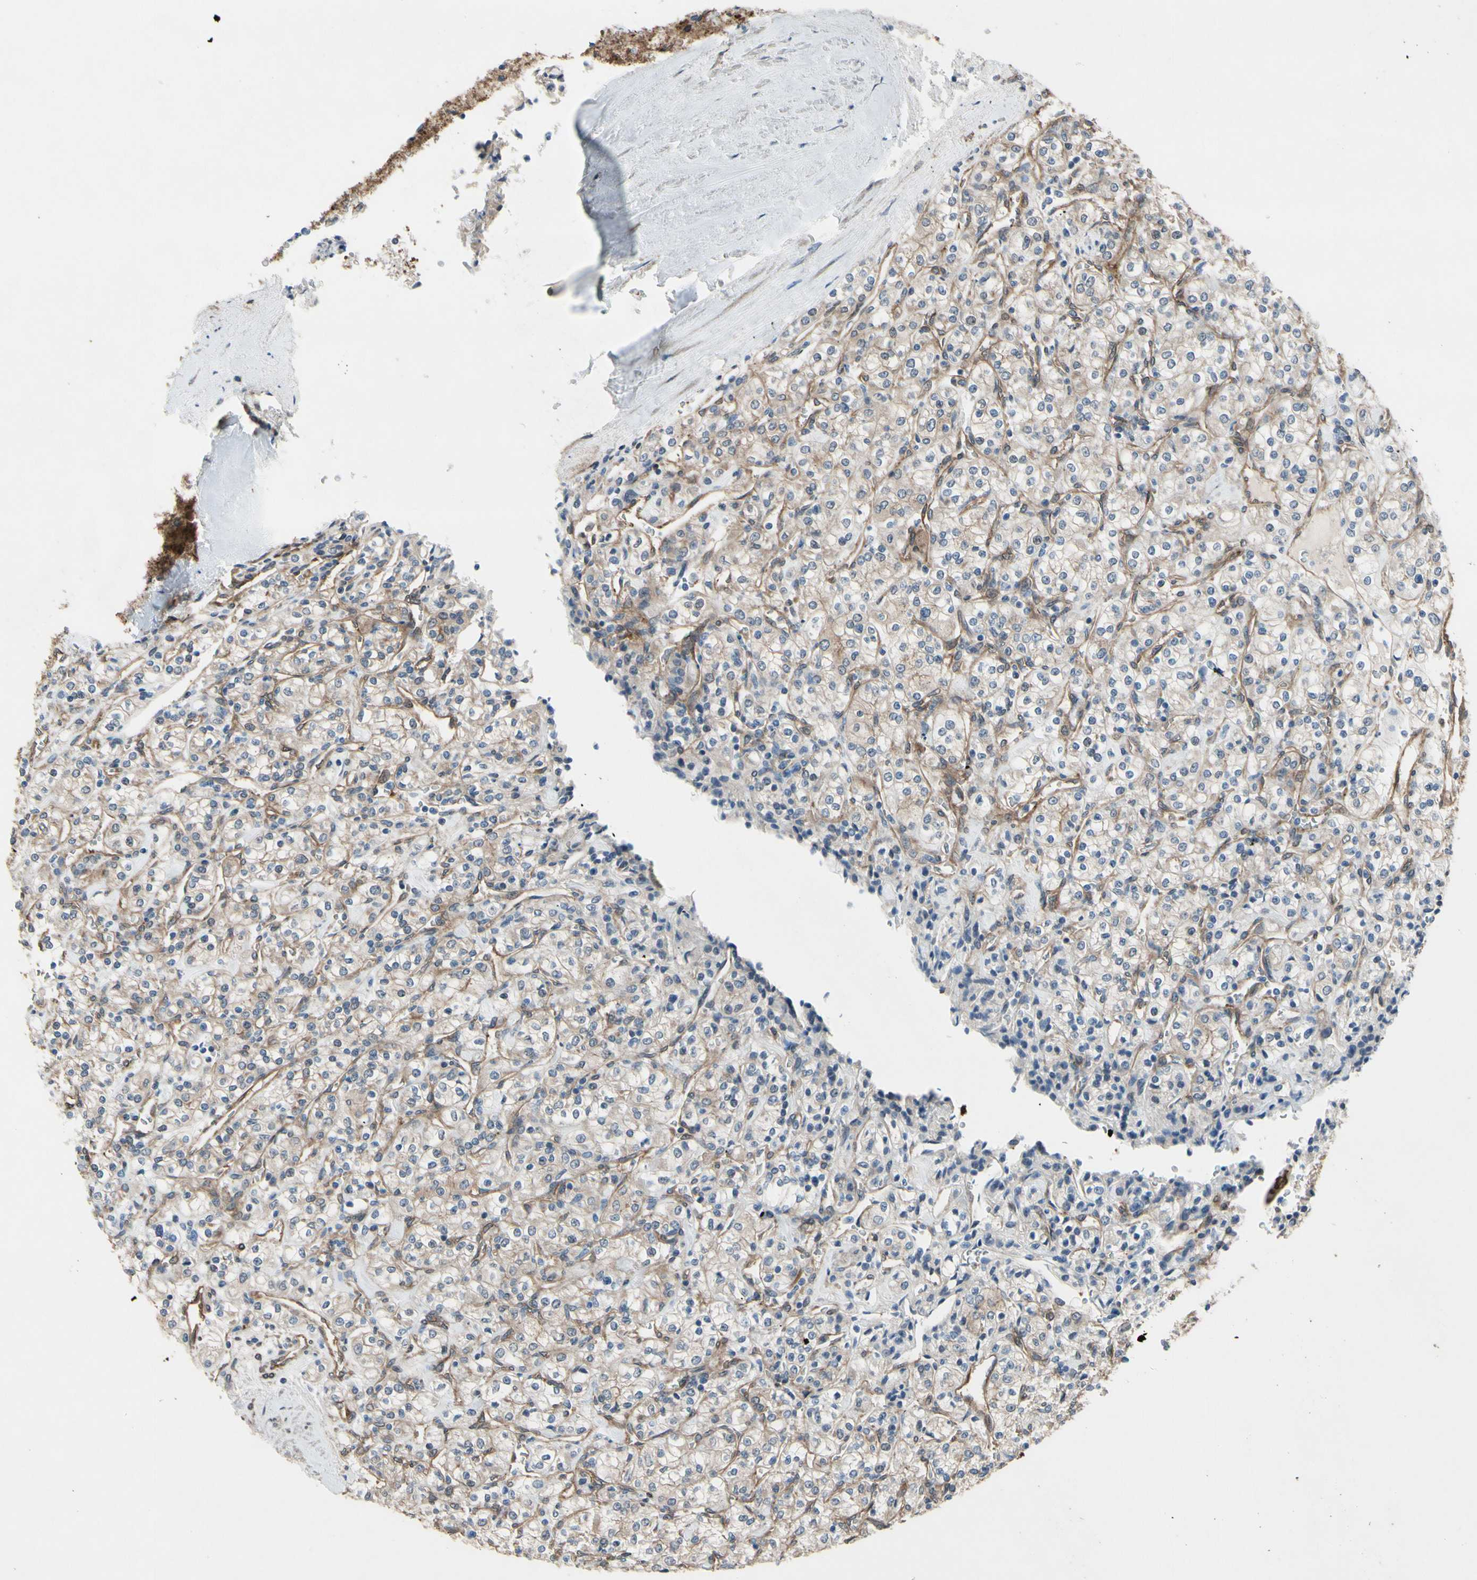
{"staining": {"intensity": "weak", "quantity": "25%-75%", "location": "cytoplasmic/membranous"}, "tissue": "renal cancer", "cell_type": "Tumor cells", "image_type": "cancer", "snomed": [{"axis": "morphology", "description": "Adenocarcinoma, NOS"}, {"axis": "topography", "description": "Kidney"}], "caption": "Renal cancer (adenocarcinoma) was stained to show a protein in brown. There is low levels of weak cytoplasmic/membranous staining in about 25%-75% of tumor cells. The staining was performed using DAB (3,3'-diaminobenzidine) to visualize the protein expression in brown, while the nuclei were stained in blue with hematoxylin (Magnification: 20x).", "gene": "CTTNBP2", "patient": {"sex": "male", "age": 77}}